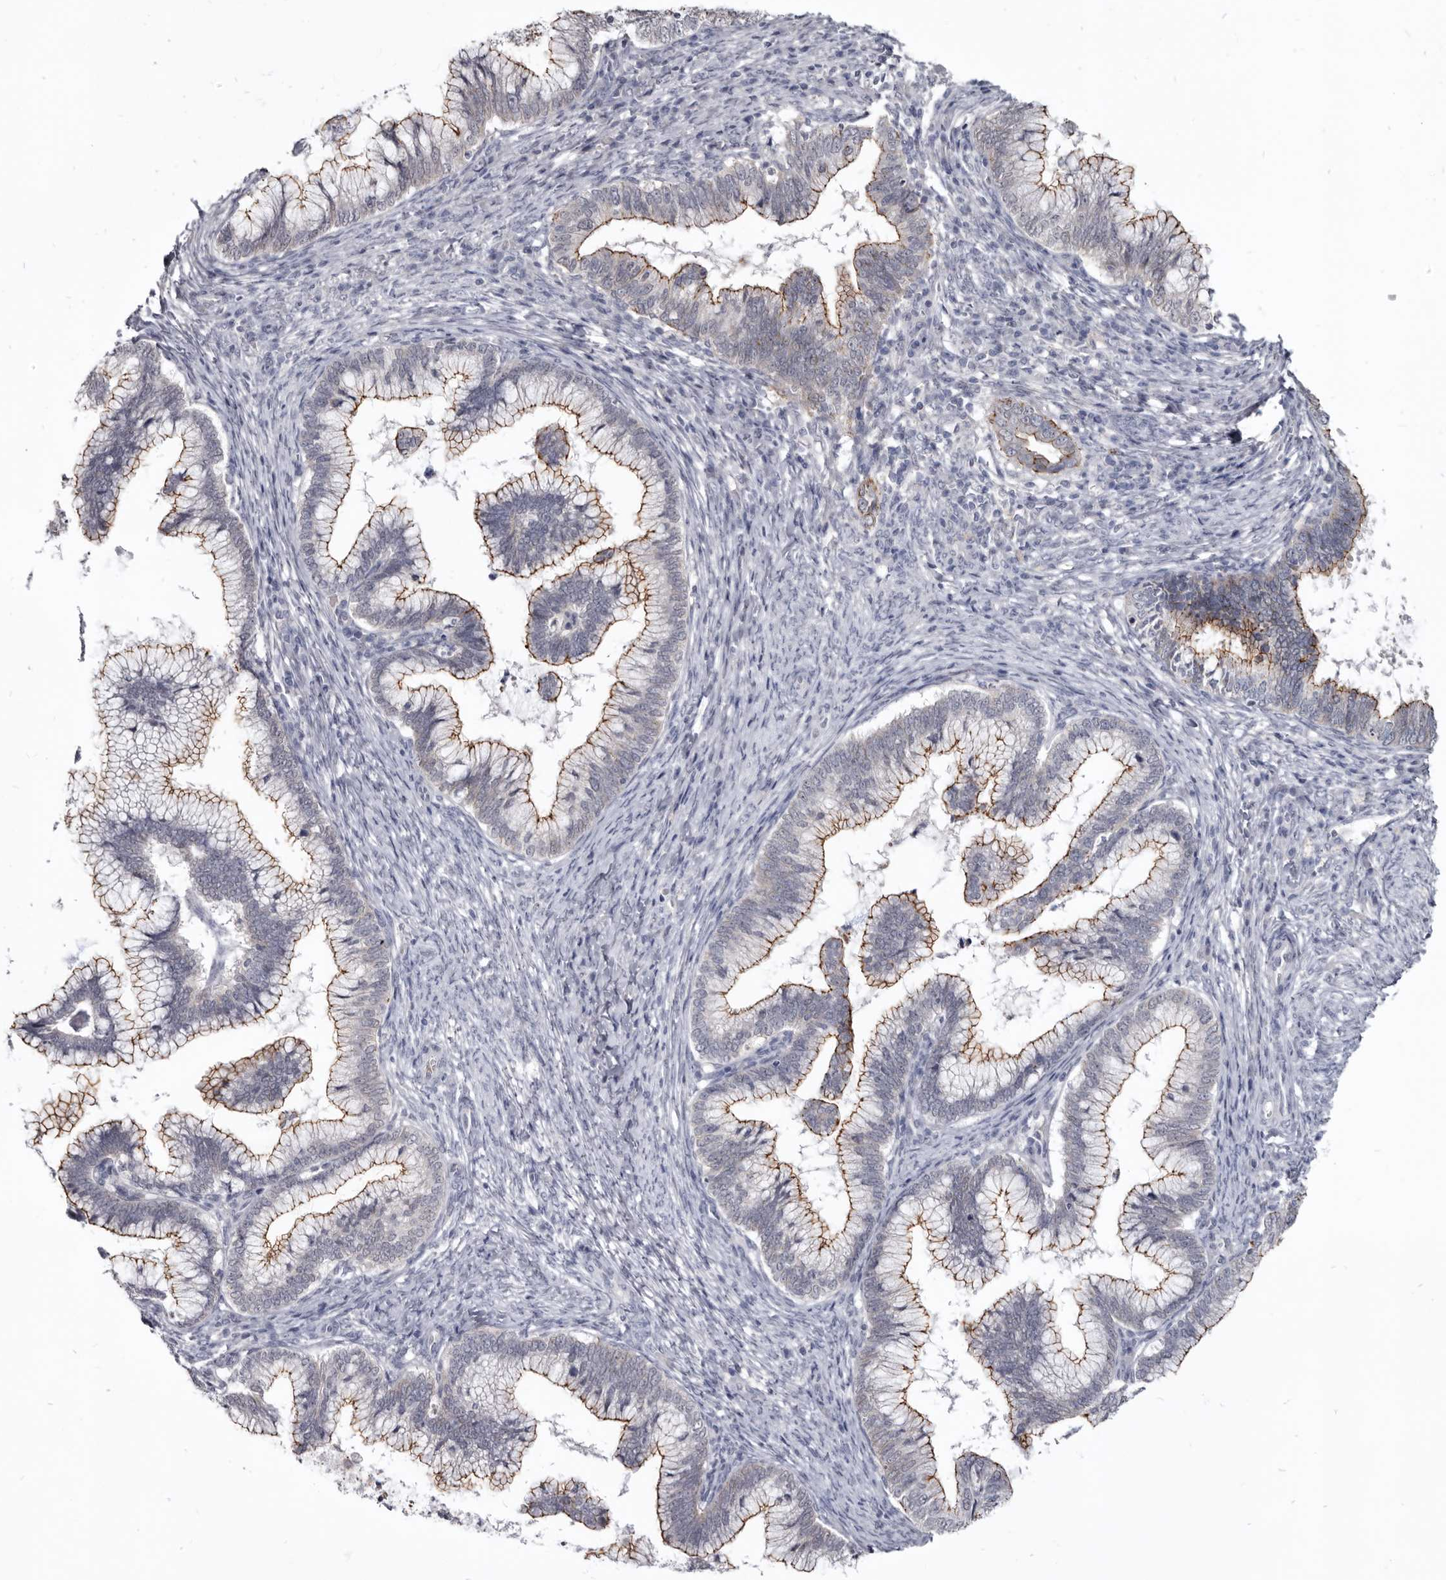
{"staining": {"intensity": "strong", "quantity": "25%-75%", "location": "cytoplasmic/membranous"}, "tissue": "cervical cancer", "cell_type": "Tumor cells", "image_type": "cancer", "snomed": [{"axis": "morphology", "description": "Adenocarcinoma, NOS"}, {"axis": "topography", "description": "Cervix"}], "caption": "A brown stain labels strong cytoplasmic/membranous positivity of a protein in human cervical adenocarcinoma tumor cells.", "gene": "CGN", "patient": {"sex": "female", "age": 36}}